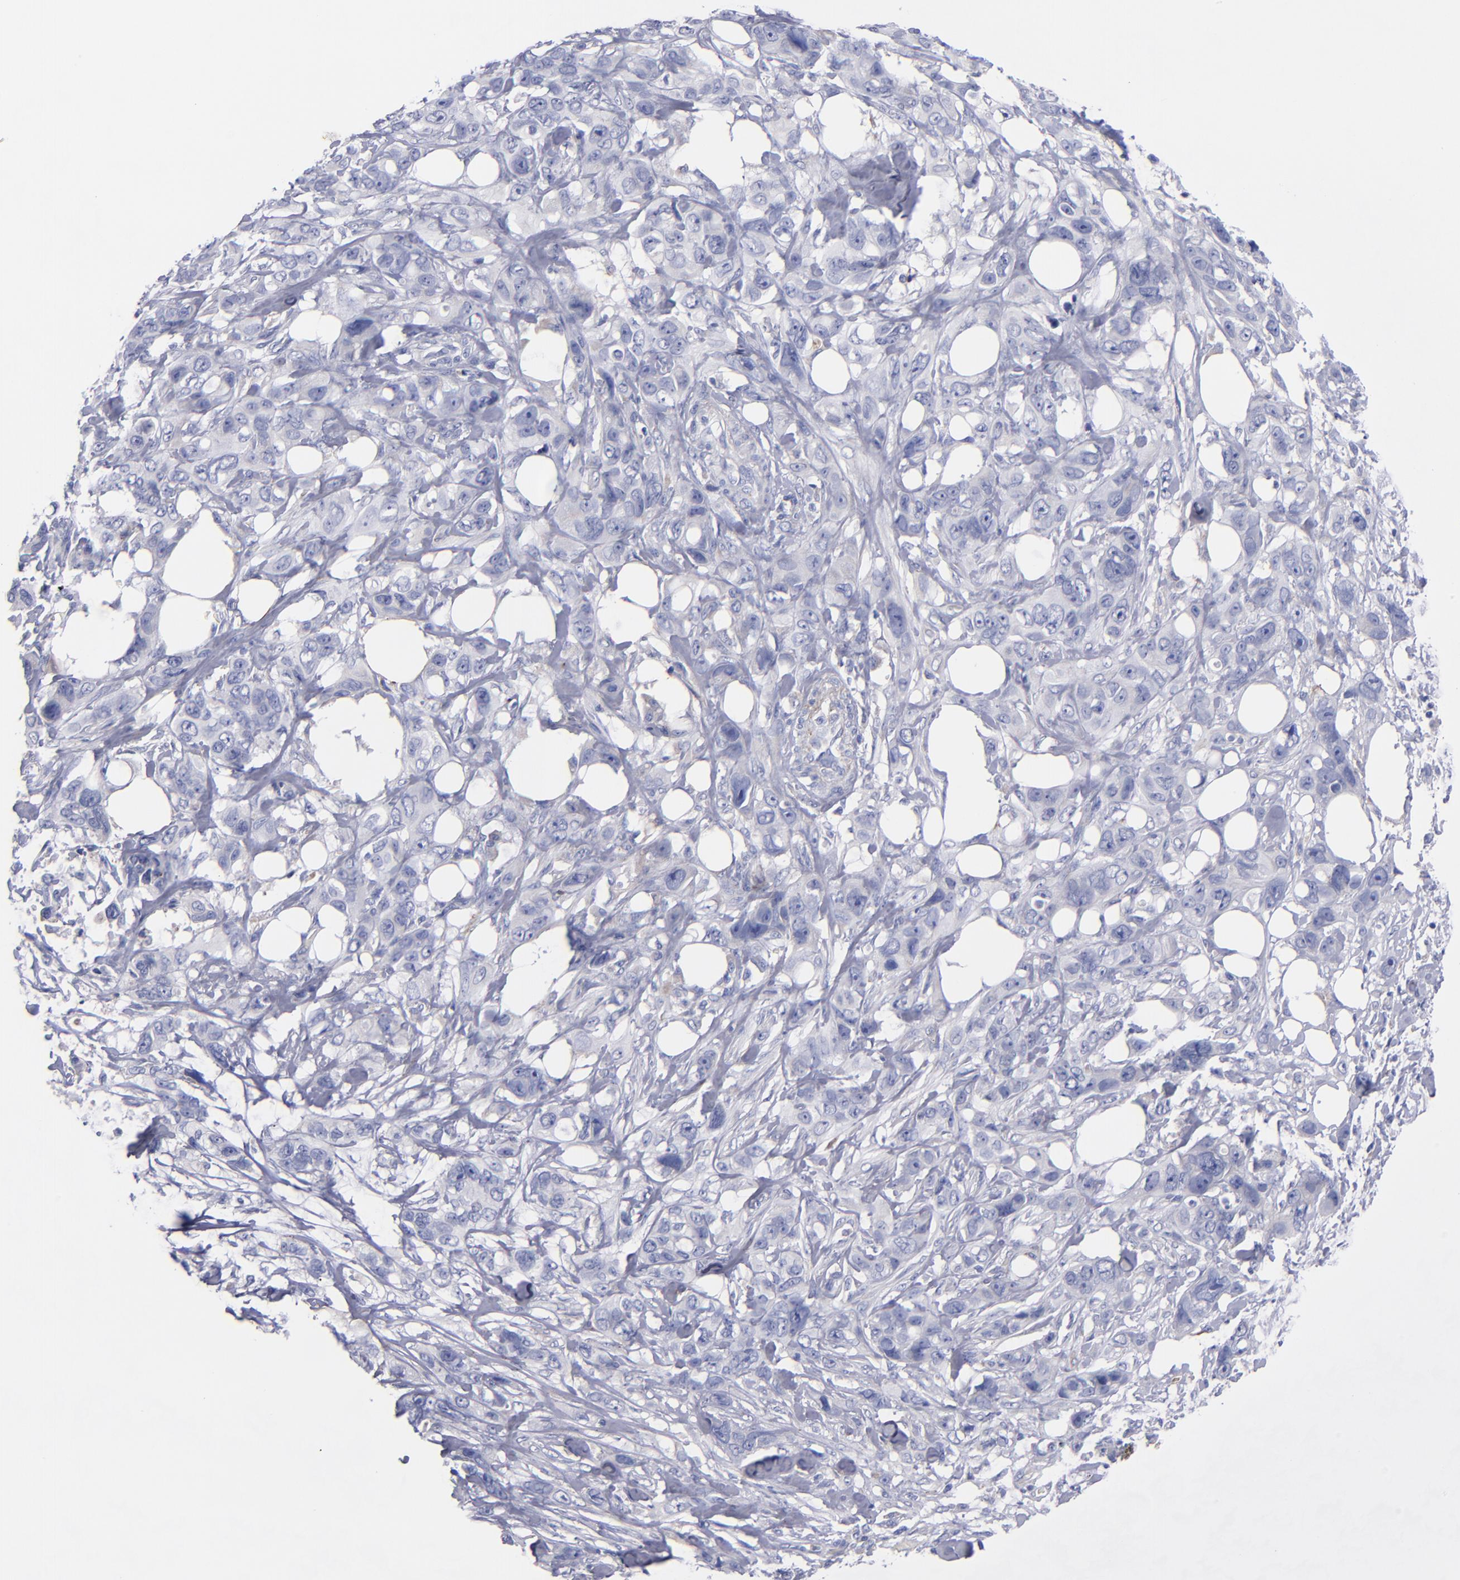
{"staining": {"intensity": "negative", "quantity": "none", "location": "none"}, "tissue": "stomach cancer", "cell_type": "Tumor cells", "image_type": "cancer", "snomed": [{"axis": "morphology", "description": "Adenocarcinoma, NOS"}, {"axis": "topography", "description": "Stomach, upper"}], "caption": "The immunohistochemistry (IHC) photomicrograph has no significant staining in tumor cells of stomach cancer (adenocarcinoma) tissue.", "gene": "MFGE8", "patient": {"sex": "male", "age": 47}}